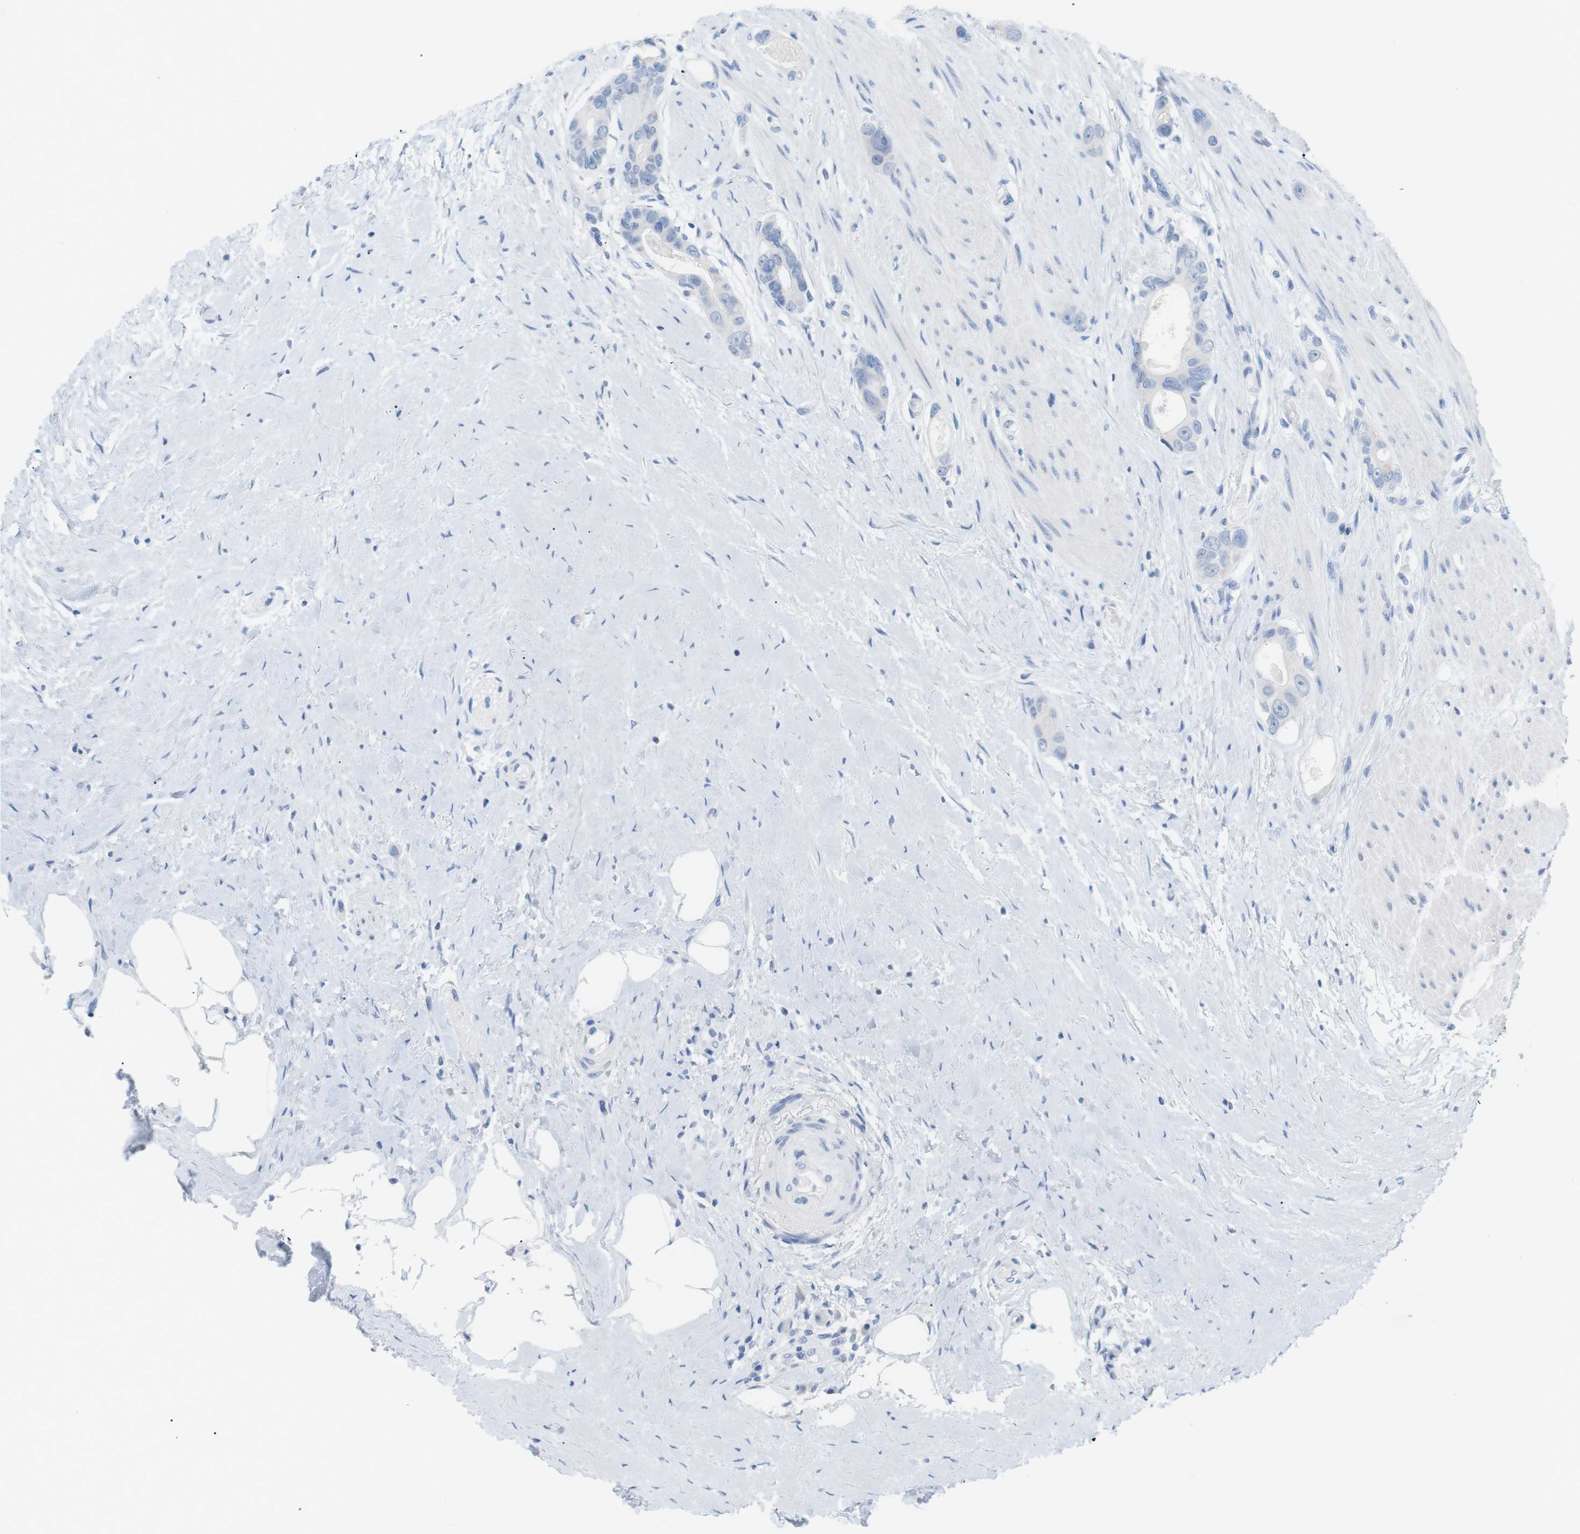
{"staining": {"intensity": "negative", "quantity": "none", "location": "none"}, "tissue": "colorectal cancer", "cell_type": "Tumor cells", "image_type": "cancer", "snomed": [{"axis": "morphology", "description": "Adenocarcinoma, NOS"}, {"axis": "topography", "description": "Rectum"}], "caption": "There is no significant staining in tumor cells of adenocarcinoma (colorectal).", "gene": "HBG2", "patient": {"sex": "male", "age": 51}}